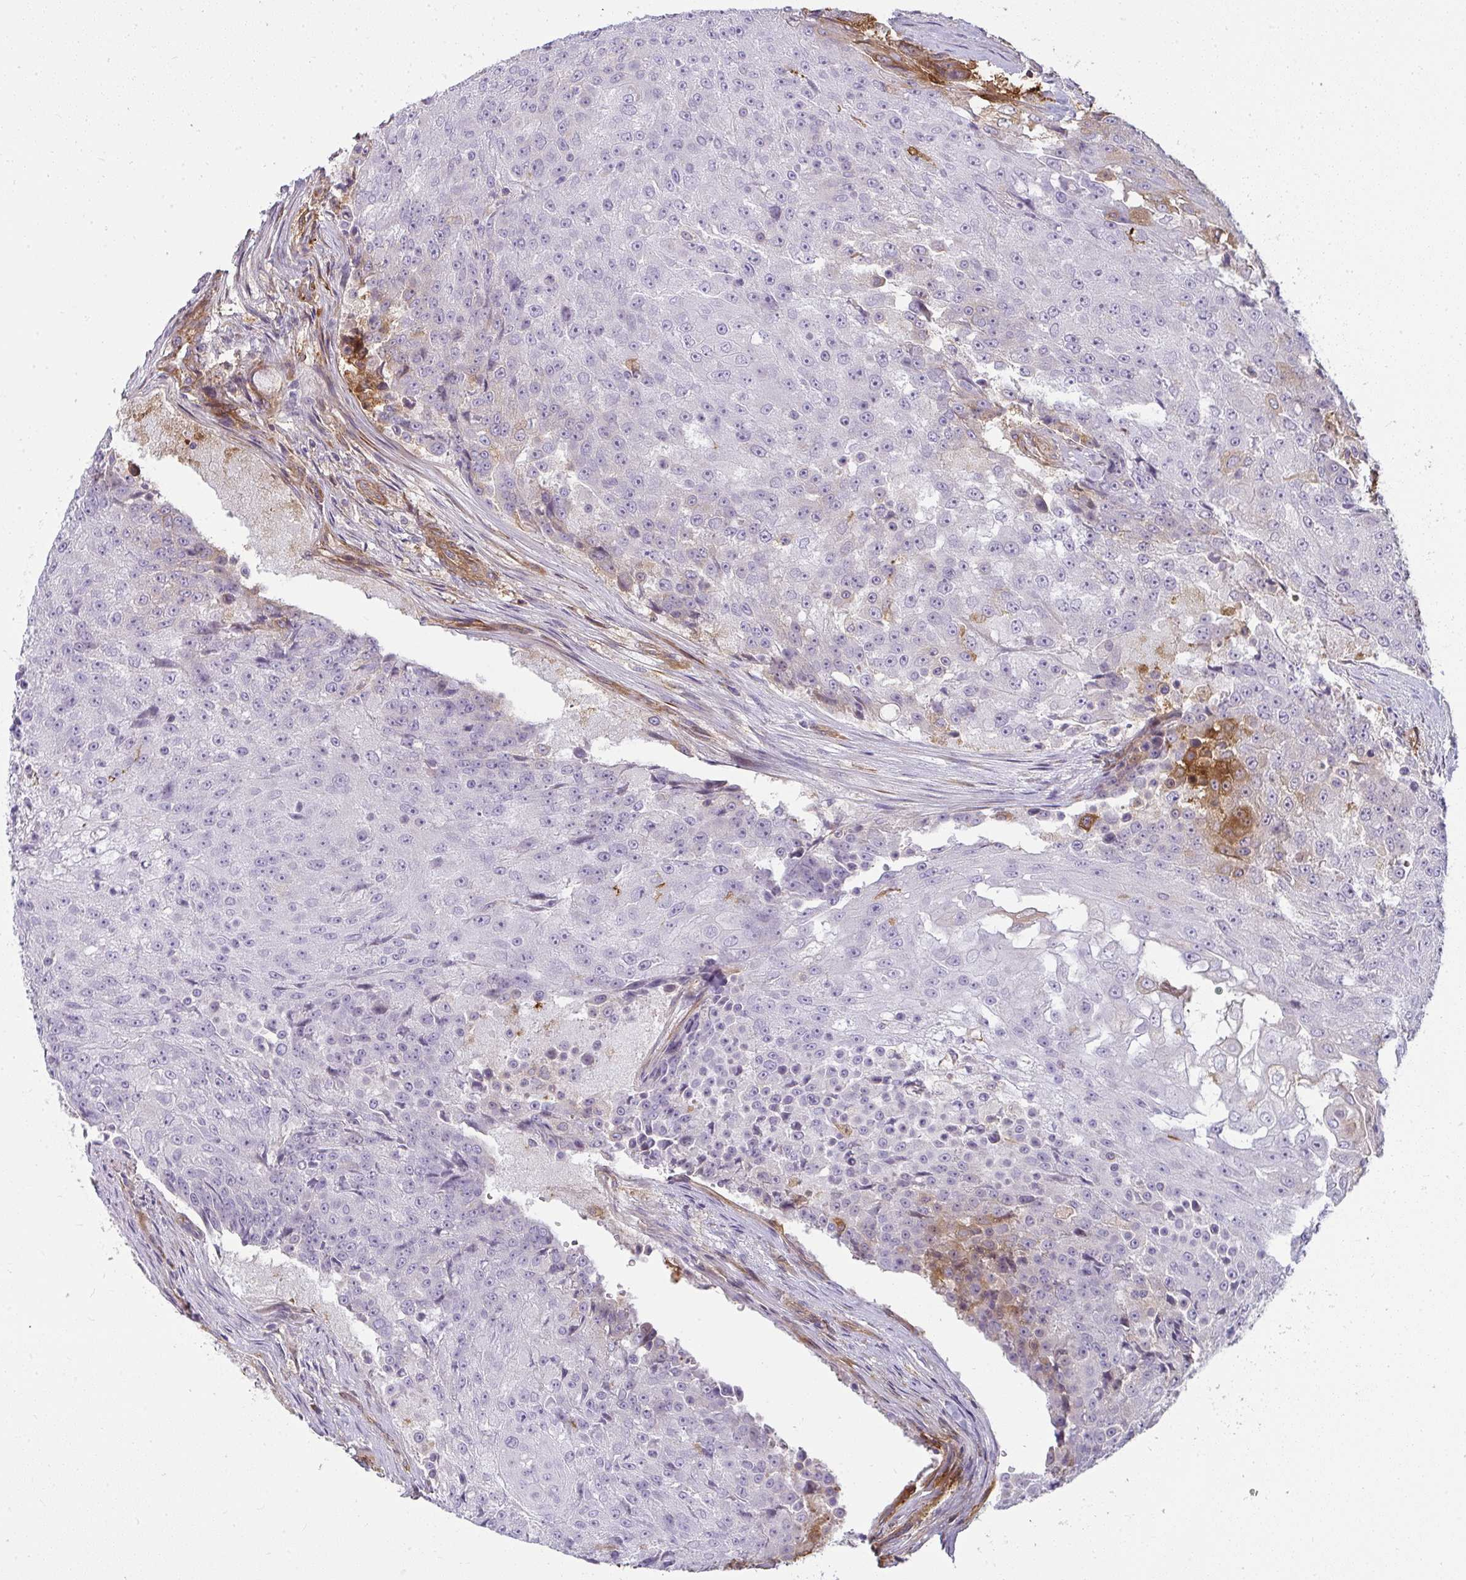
{"staining": {"intensity": "negative", "quantity": "none", "location": "none"}, "tissue": "urothelial cancer", "cell_type": "Tumor cells", "image_type": "cancer", "snomed": [{"axis": "morphology", "description": "Urothelial carcinoma, High grade"}, {"axis": "topography", "description": "Urinary bladder"}], "caption": "This is an immunohistochemistry image of urothelial cancer. There is no positivity in tumor cells.", "gene": "IFIT3", "patient": {"sex": "female", "age": 63}}